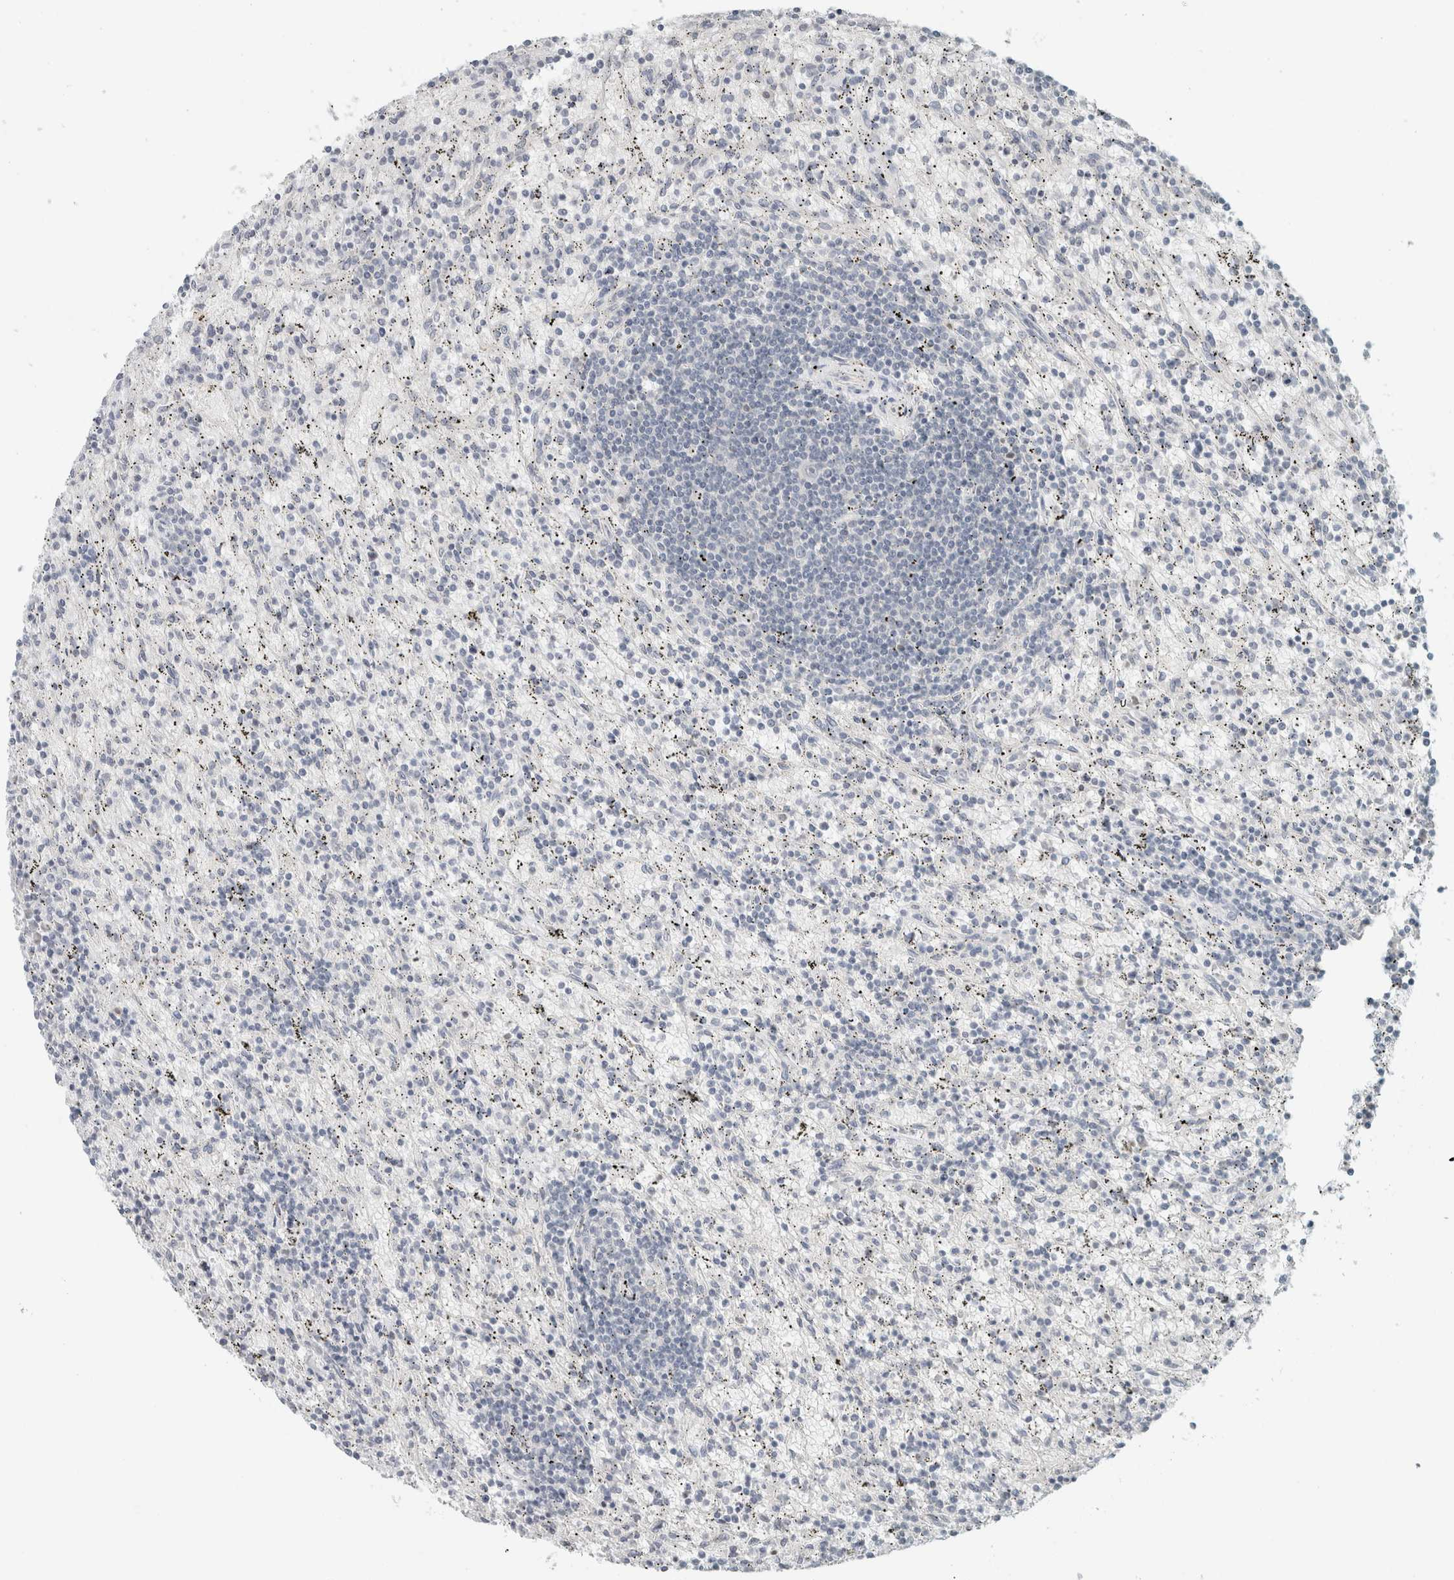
{"staining": {"intensity": "negative", "quantity": "none", "location": "none"}, "tissue": "lymphoma", "cell_type": "Tumor cells", "image_type": "cancer", "snomed": [{"axis": "morphology", "description": "Malignant lymphoma, non-Hodgkin's type, Low grade"}, {"axis": "topography", "description": "Spleen"}], "caption": "A micrograph of low-grade malignant lymphoma, non-Hodgkin's type stained for a protein exhibits no brown staining in tumor cells. (Stains: DAB (3,3'-diaminobenzidine) immunohistochemistry with hematoxylin counter stain, Microscopy: brightfield microscopy at high magnification).", "gene": "TRIT1", "patient": {"sex": "male", "age": 76}}